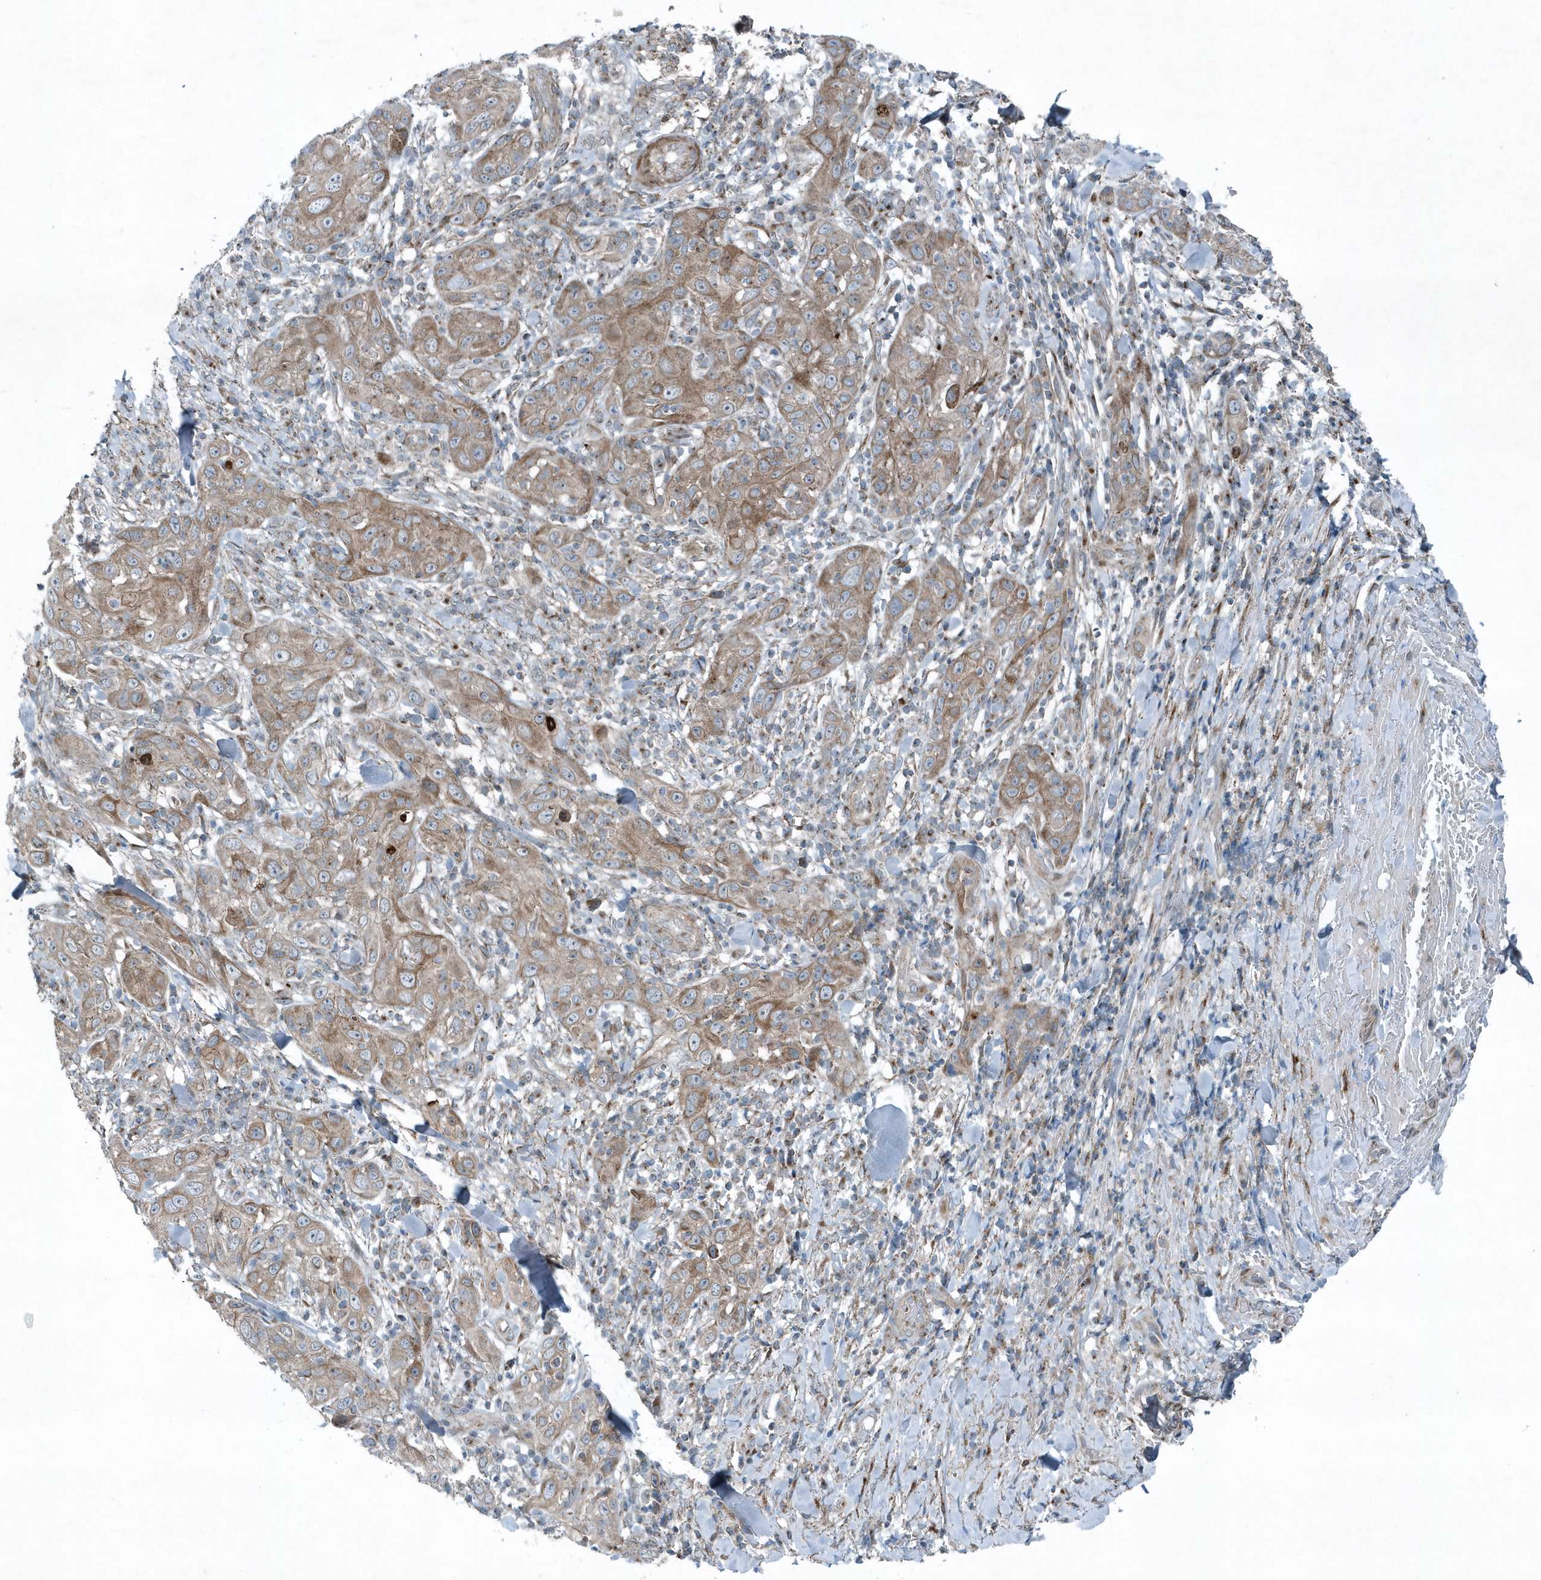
{"staining": {"intensity": "moderate", "quantity": "25%-75%", "location": "cytoplasmic/membranous"}, "tissue": "skin cancer", "cell_type": "Tumor cells", "image_type": "cancer", "snomed": [{"axis": "morphology", "description": "Squamous cell carcinoma, NOS"}, {"axis": "topography", "description": "Skin"}], "caption": "Immunohistochemistry micrograph of neoplastic tissue: human skin cancer stained using IHC exhibits medium levels of moderate protein expression localized specifically in the cytoplasmic/membranous of tumor cells, appearing as a cytoplasmic/membranous brown color.", "gene": "GCC2", "patient": {"sex": "female", "age": 88}}